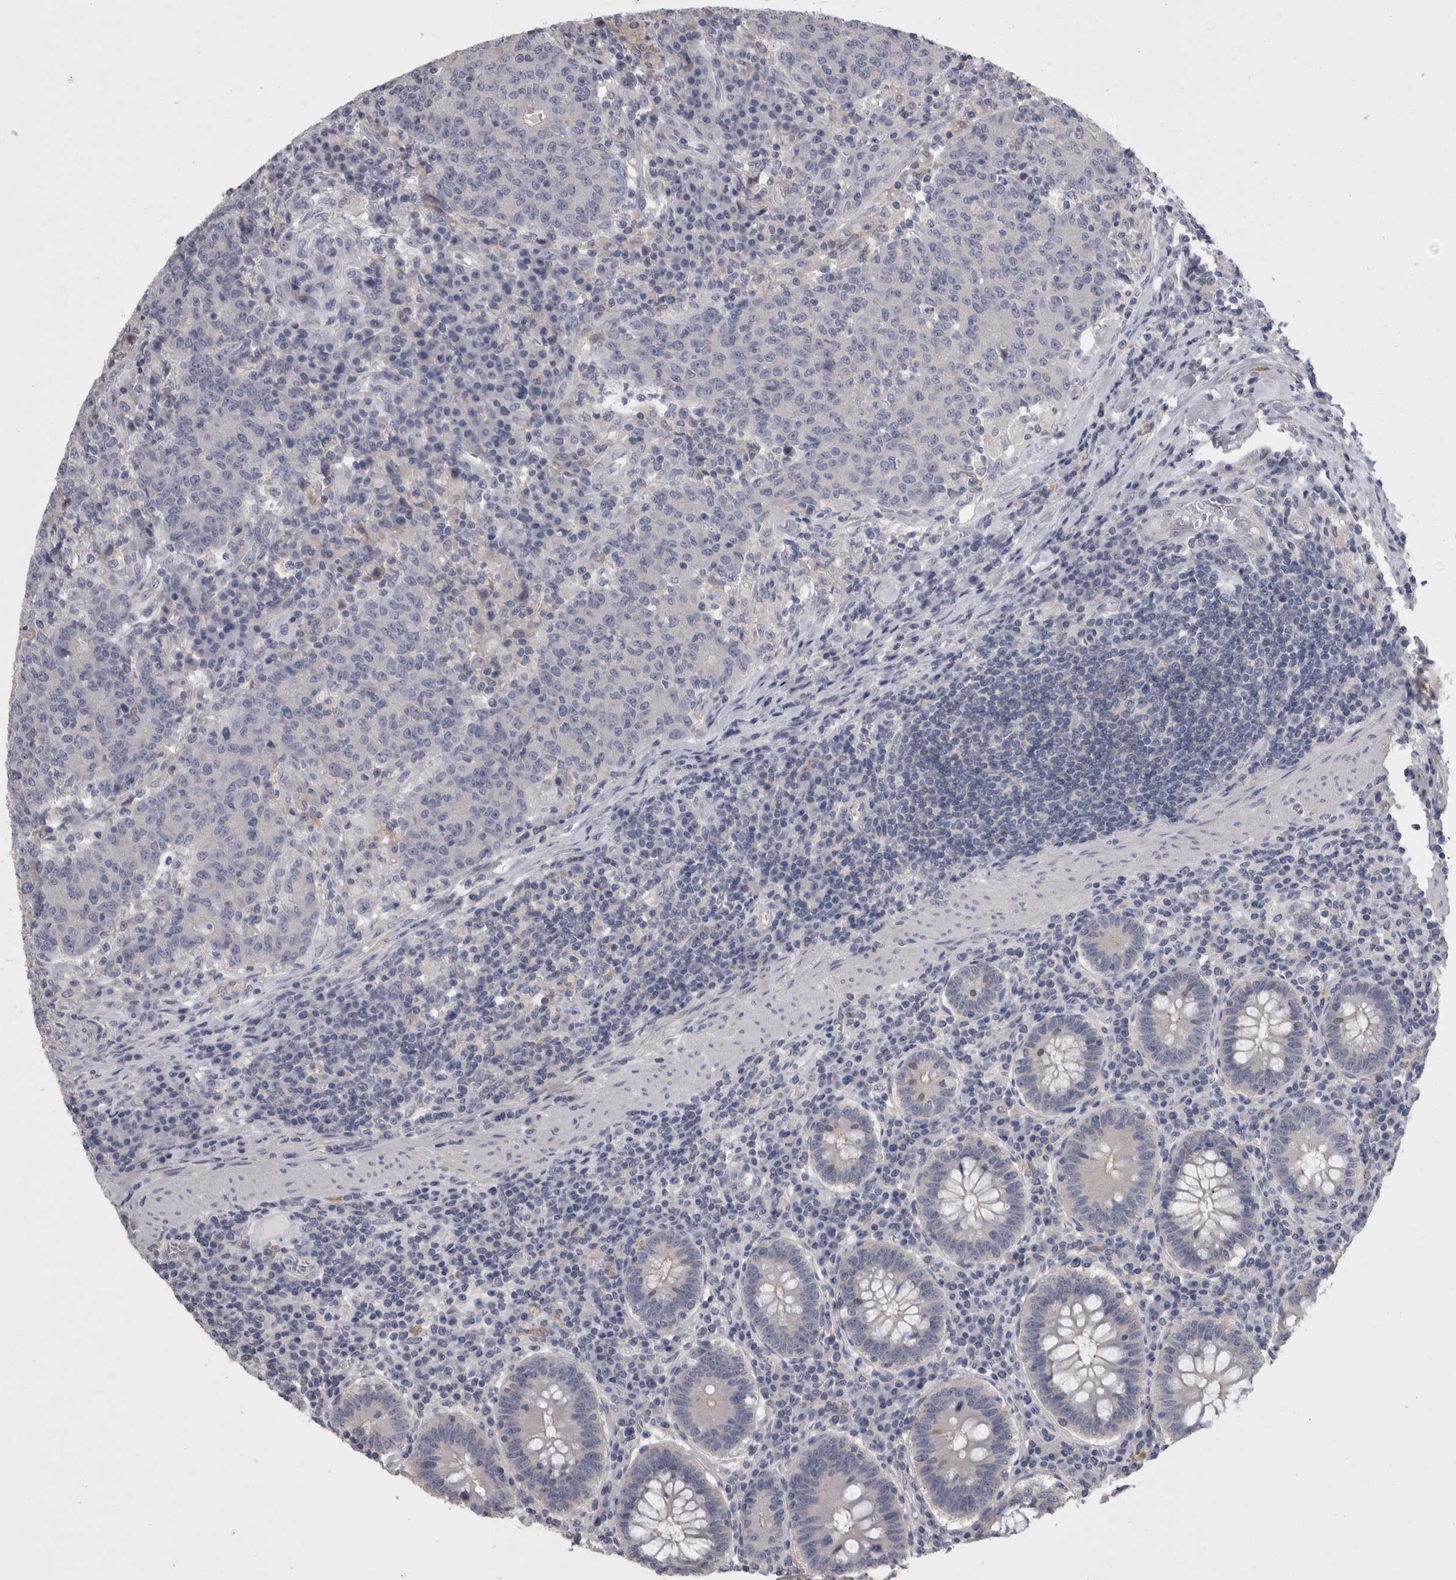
{"staining": {"intensity": "negative", "quantity": "none", "location": "none"}, "tissue": "colorectal cancer", "cell_type": "Tumor cells", "image_type": "cancer", "snomed": [{"axis": "morphology", "description": "Adenocarcinoma, NOS"}, {"axis": "topography", "description": "Colon"}], "caption": "DAB (3,3'-diaminobenzidine) immunohistochemical staining of colorectal cancer (adenocarcinoma) reveals no significant staining in tumor cells.", "gene": "CAMK2D", "patient": {"sex": "female", "age": 75}}